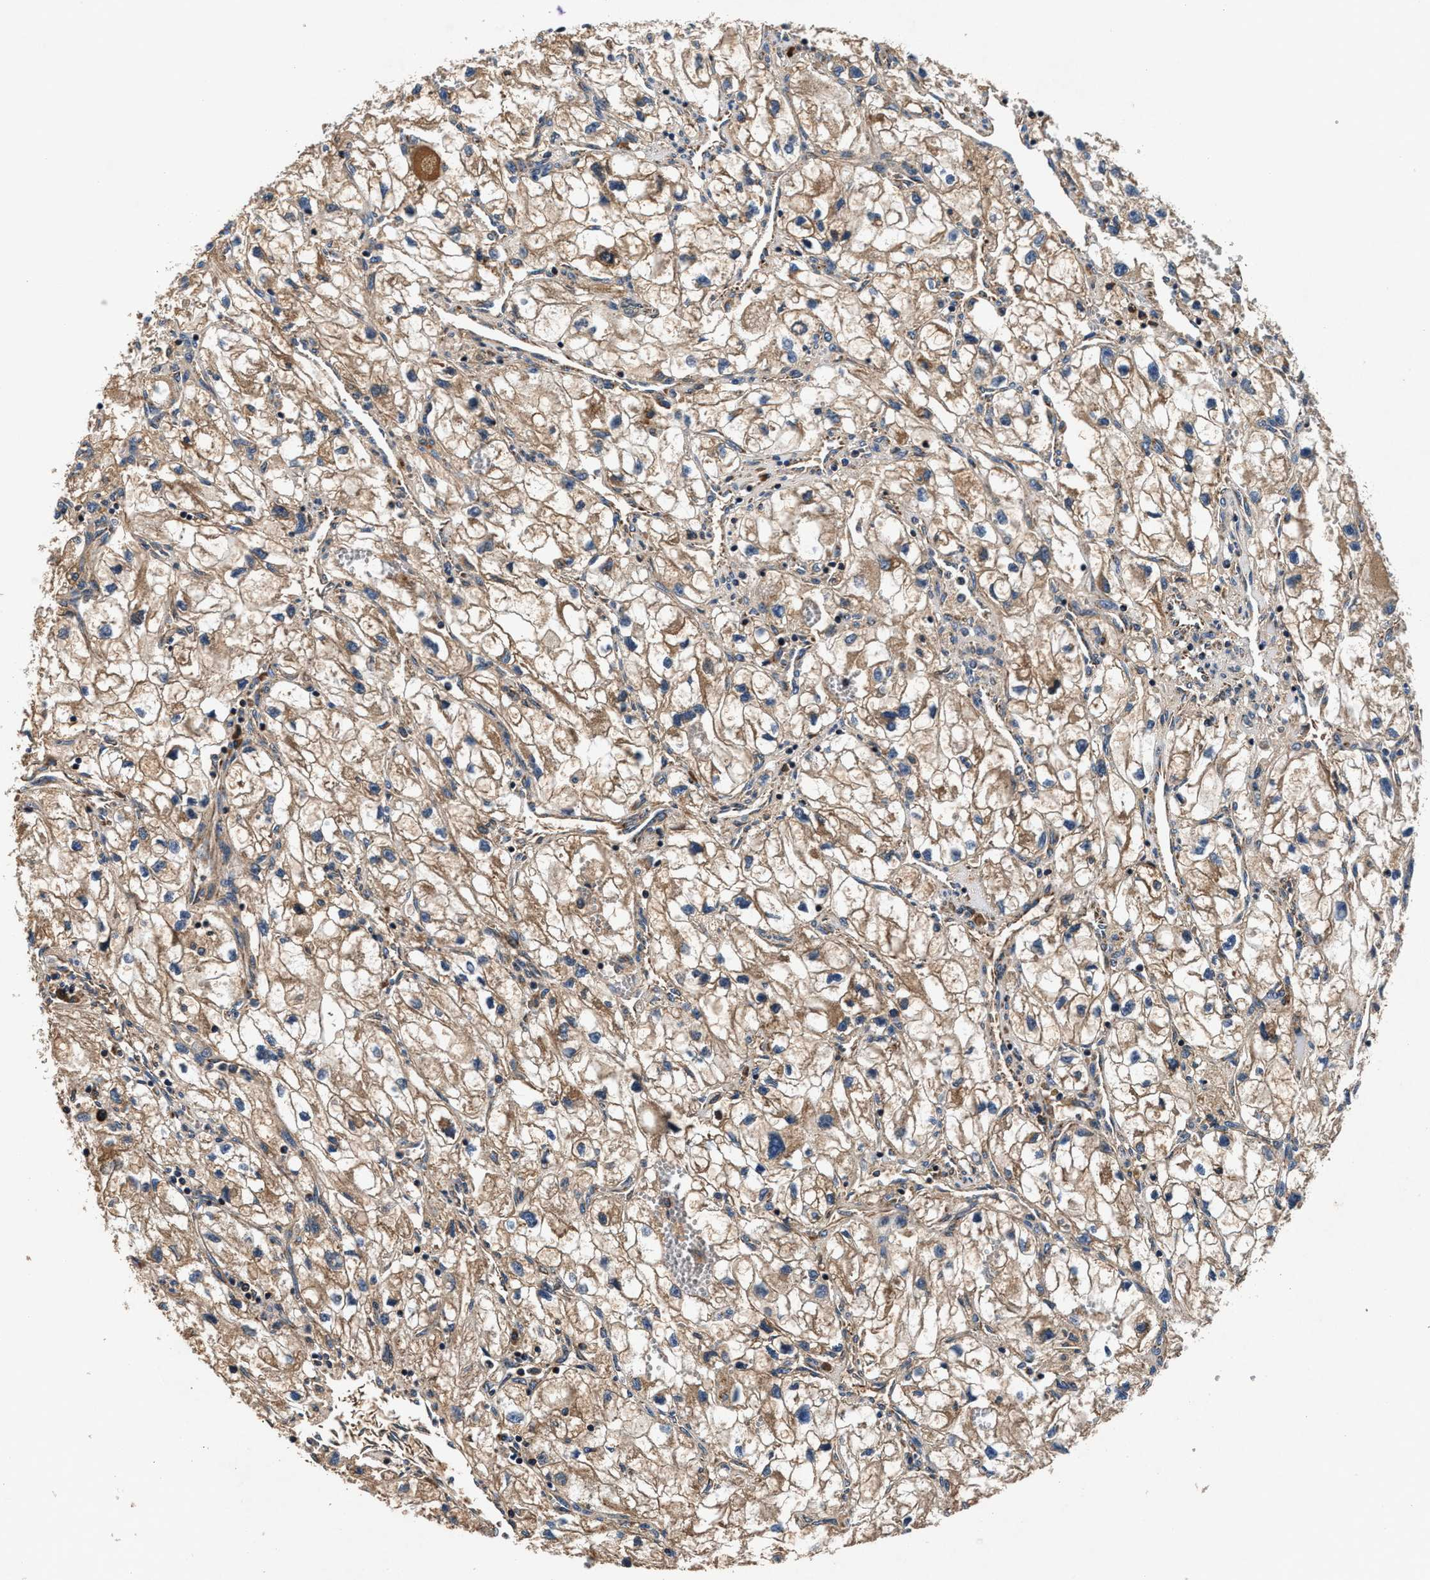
{"staining": {"intensity": "moderate", "quantity": "25%-75%", "location": "cytoplasmic/membranous"}, "tissue": "renal cancer", "cell_type": "Tumor cells", "image_type": "cancer", "snomed": [{"axis": "morphology", "description": "Adenocarcinoma, NOS"}, {"axis": "topography", "description": "Kidney"}], "caption": "An immunohistochemistry (IHC) histopathology image of tumor tissue is shown. Protein staining in brown highlights moderate cytoplasmic/membranous positivity in renal adenocarcinoma within tumor cells.", "gene": "IMMT", "patient": {"sex": "female", "age": 70}}